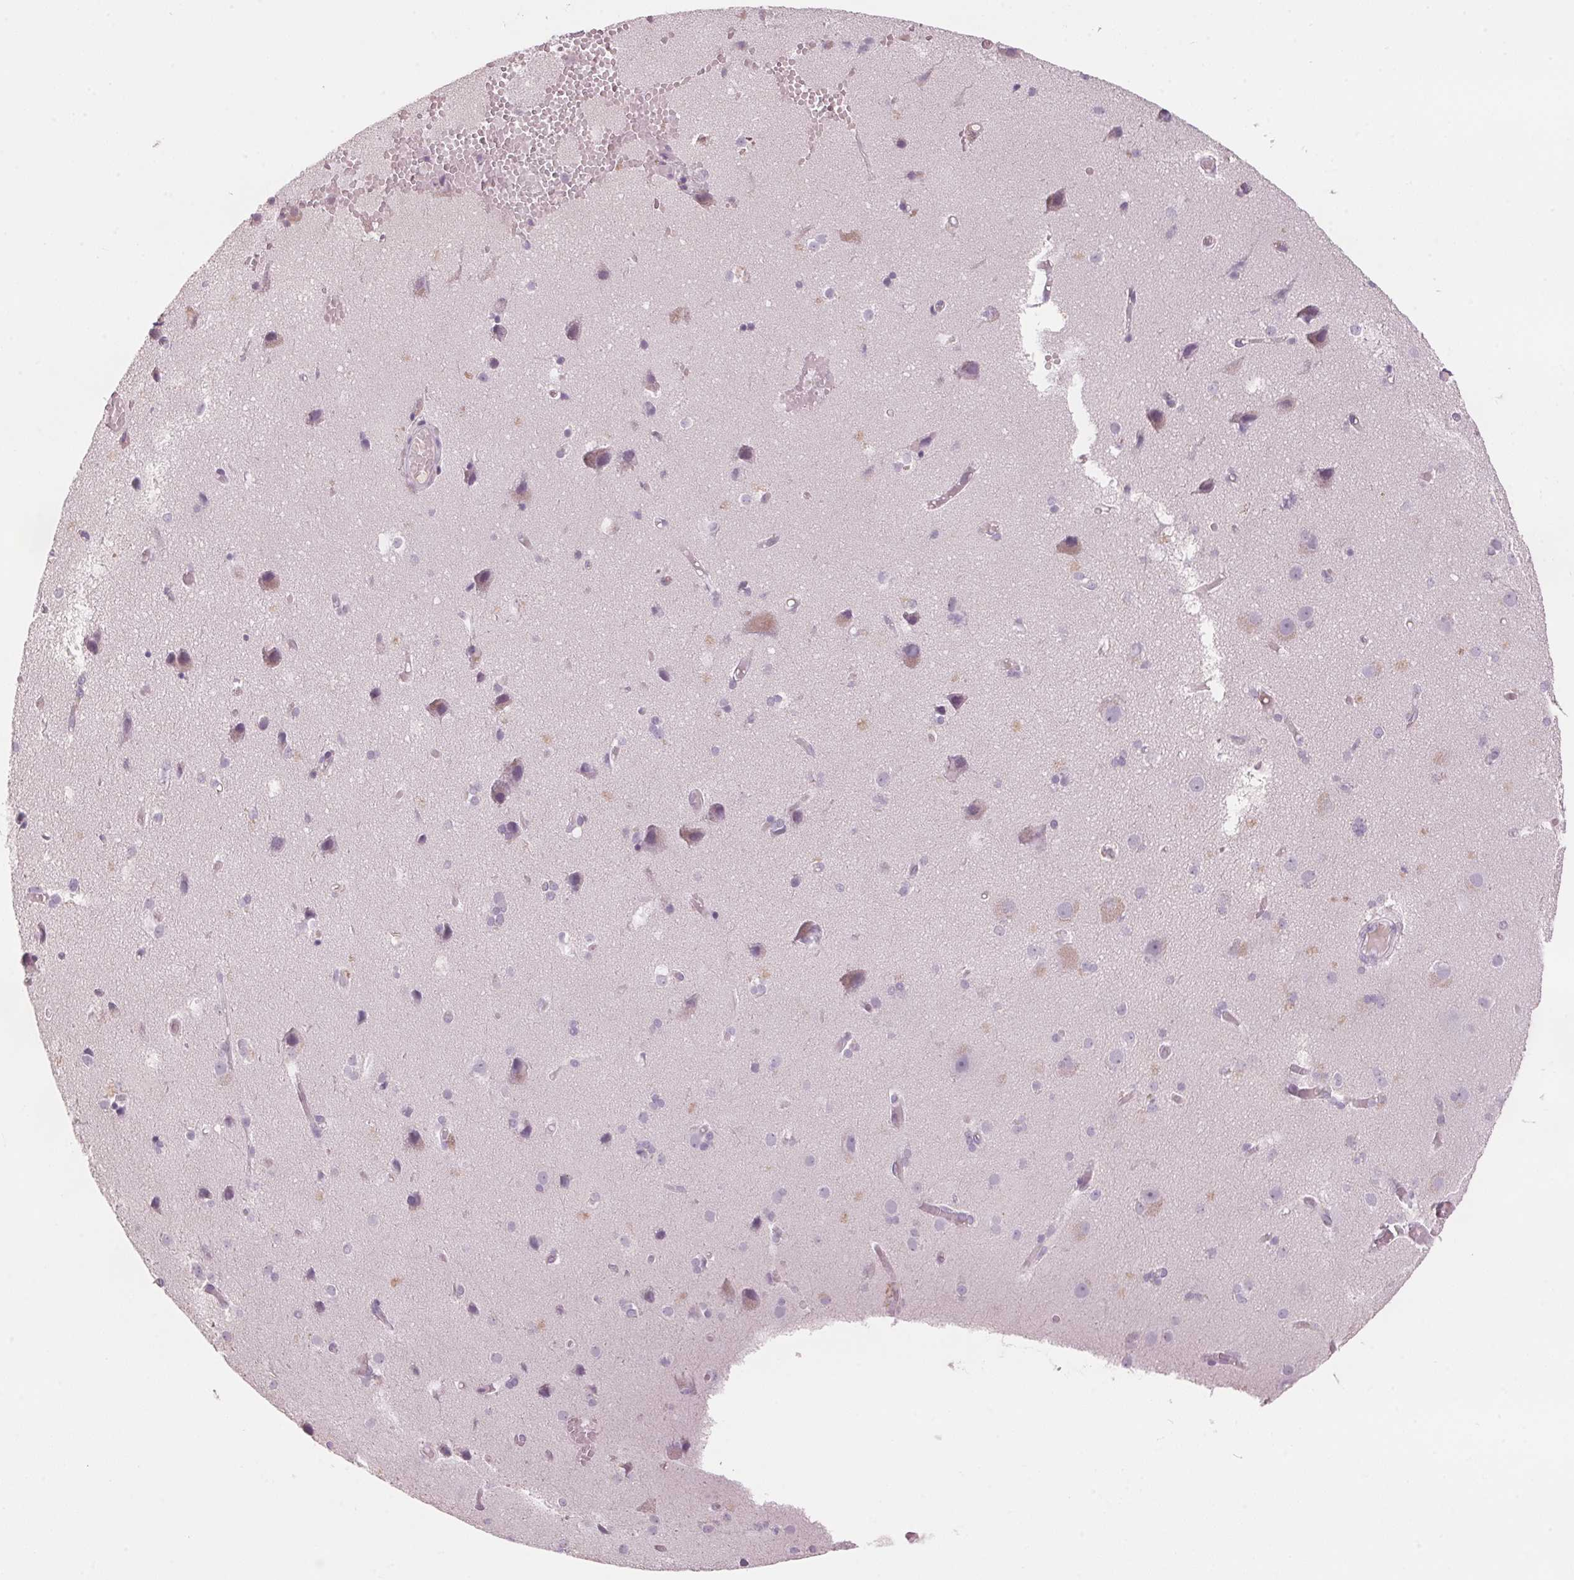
{"staining": {"intensity": "negative", "quantity": "none", "location": "none"}, "tissue": "cerebral cortex", "cell_type": "Endothelial cells", "image_type": "normal", "snomed": [{"axis": "morphology", "description": "Normal tissue, NOS"}, {"axis": "morphology", "description": "Glioma, malignant, High grade"}, {"axis": "topography", "description": "Cerebral cortex"}], "caption": "IHC image of normal human cerebral cortex stained for a protein (brown), which displays no expression in endothelial cells. (Brightfield microscopy of DAB (3,3'-diaminobenzidine) IHC at high magnification).", "gene": "SCTR", "patient": {"sex": "male", "age": 71}}